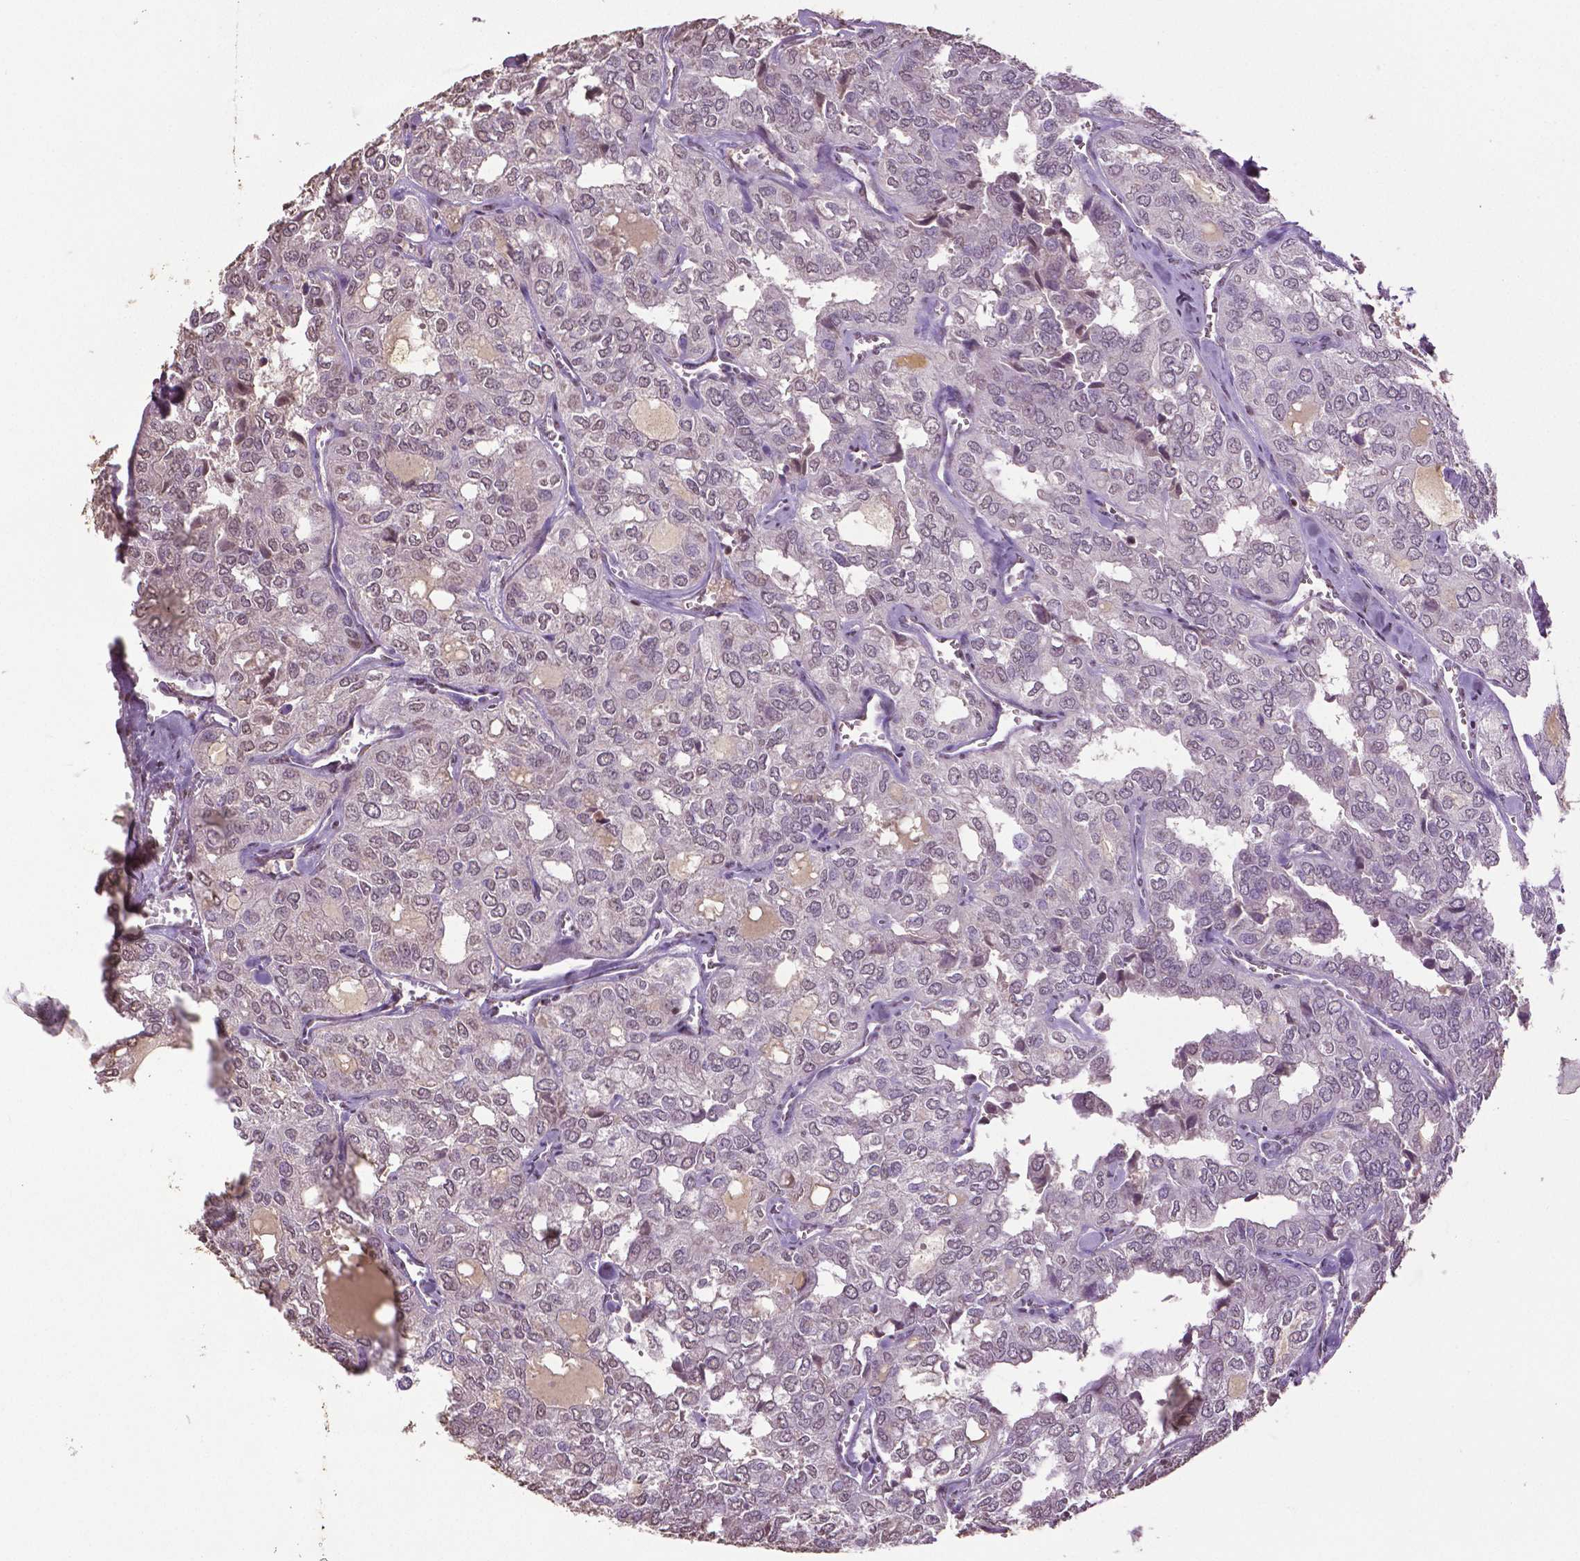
{"staining": {"intensity": "negative", "quantity": "none", "location": "none"}, "tissue": "thyroid cancer", "cell_type": "Tumor cells", "image_type": "cancer", "snomed": [{"axis": "morphology", "description": "Follicular adenoma carcinoma, NOS"}, {"axis": "topography", "description": "Thyroid gland"}], "caption": "An image of human follicular adenoma carcinoma (thyroid) is negative for staining in tumor cells. (DAB IHC visualized using brightfield microscopy, high magnification).", "gene": "RUNX3", "patient": {"sex": "male", "age": 75}}